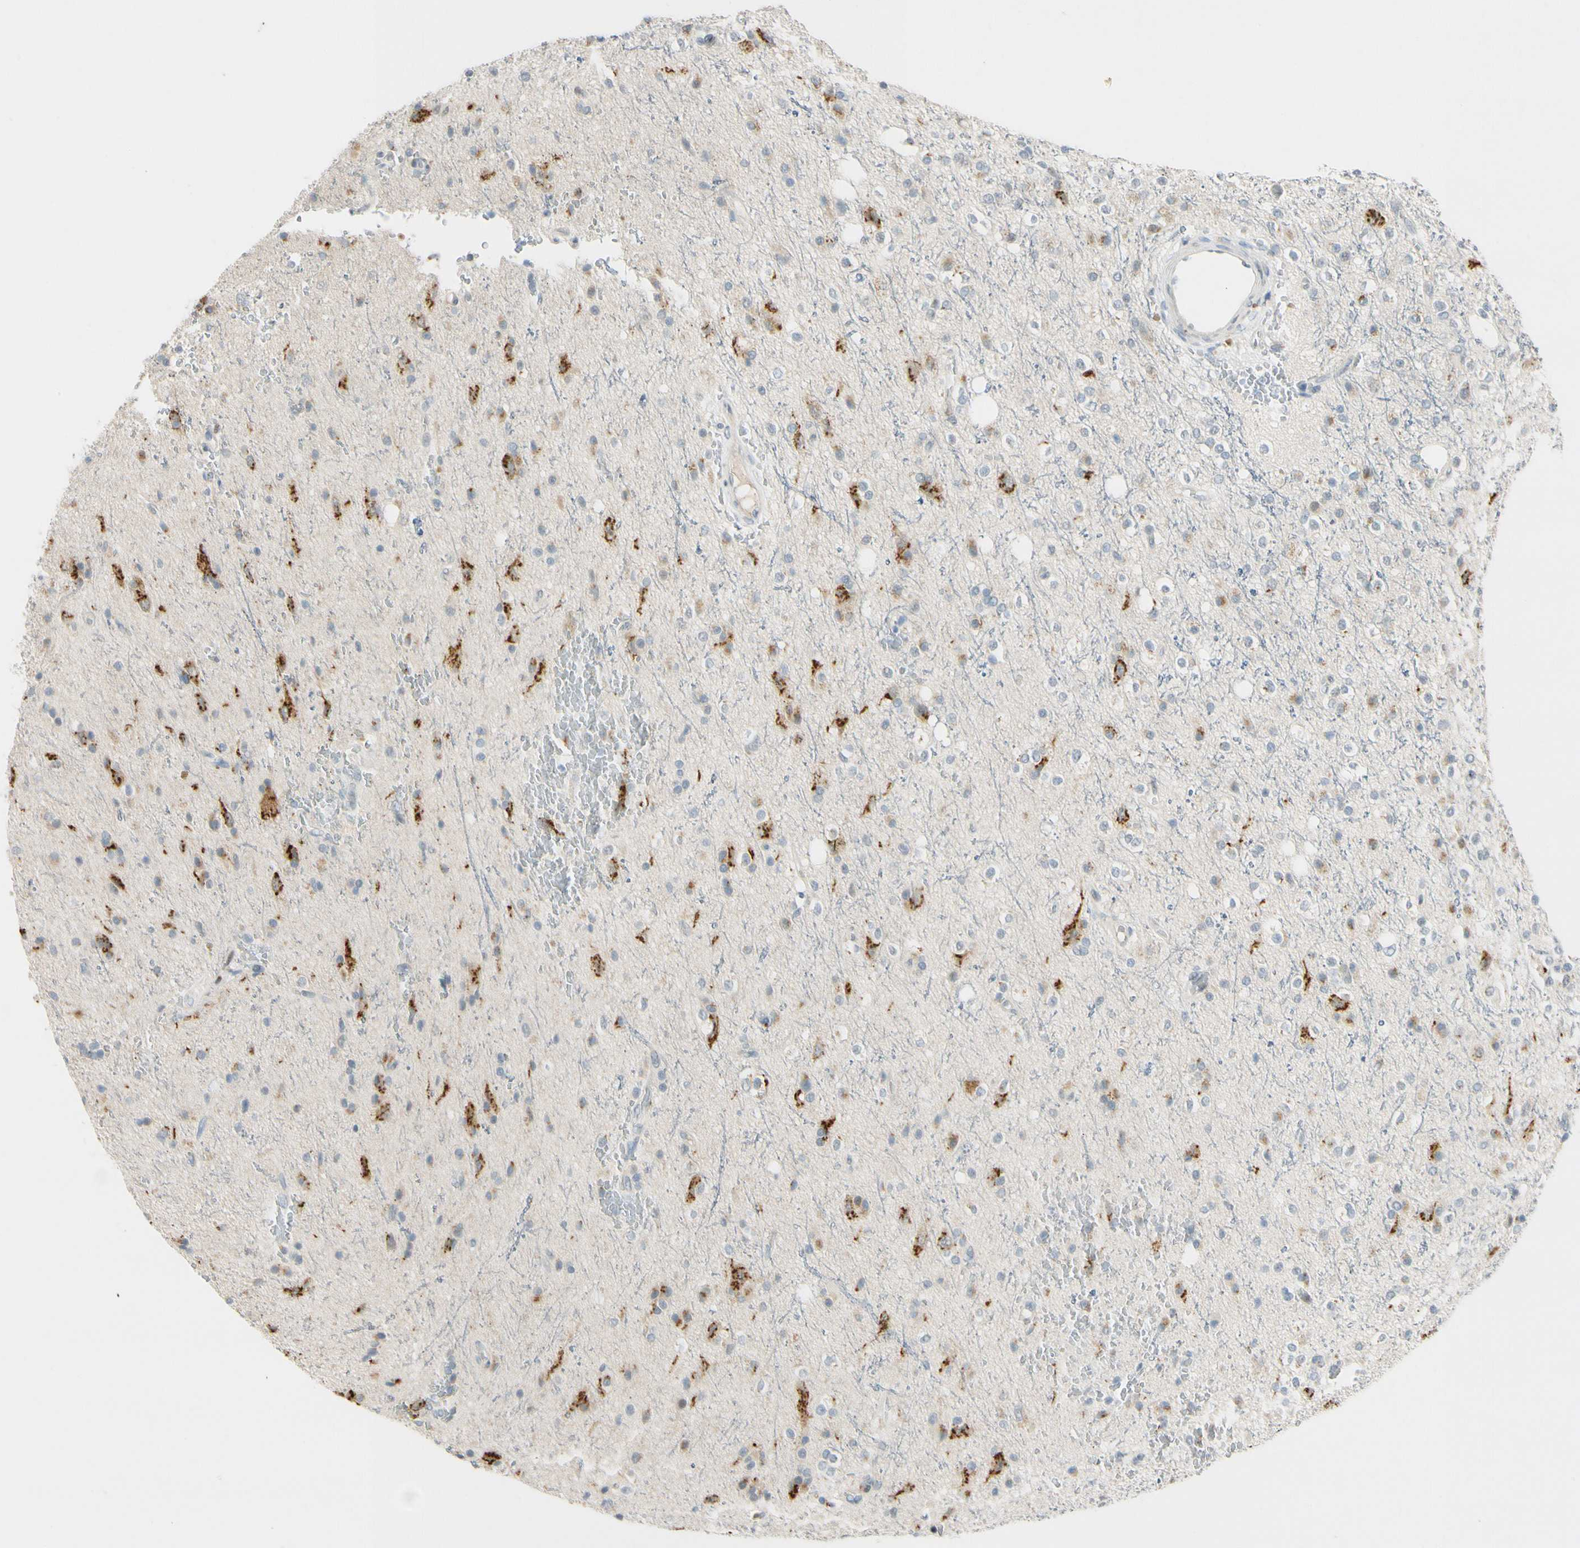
{"staining": {"intensity": "strong", "quantity": "<25%", "location": "cytoplasmic/membranous"}, "tissue": "glioma", "cell_type": "Tumor cells", "image_type": "cancer", "snomed": [{"axis": "morphology", "description": "Glioma, malignant, High grade"}, {"axis": "topography", "description": "Brain"}], "caption": "Immunohistochemical staining of glioma reveals strong cytoplasmic/membranous protein staining in about <25% of tumor cells. (Brightfield microscopy of DAB IHC at high magnification).", "gene": "B4GALNT1", "patient": {"sex": "male", "age": 47}}